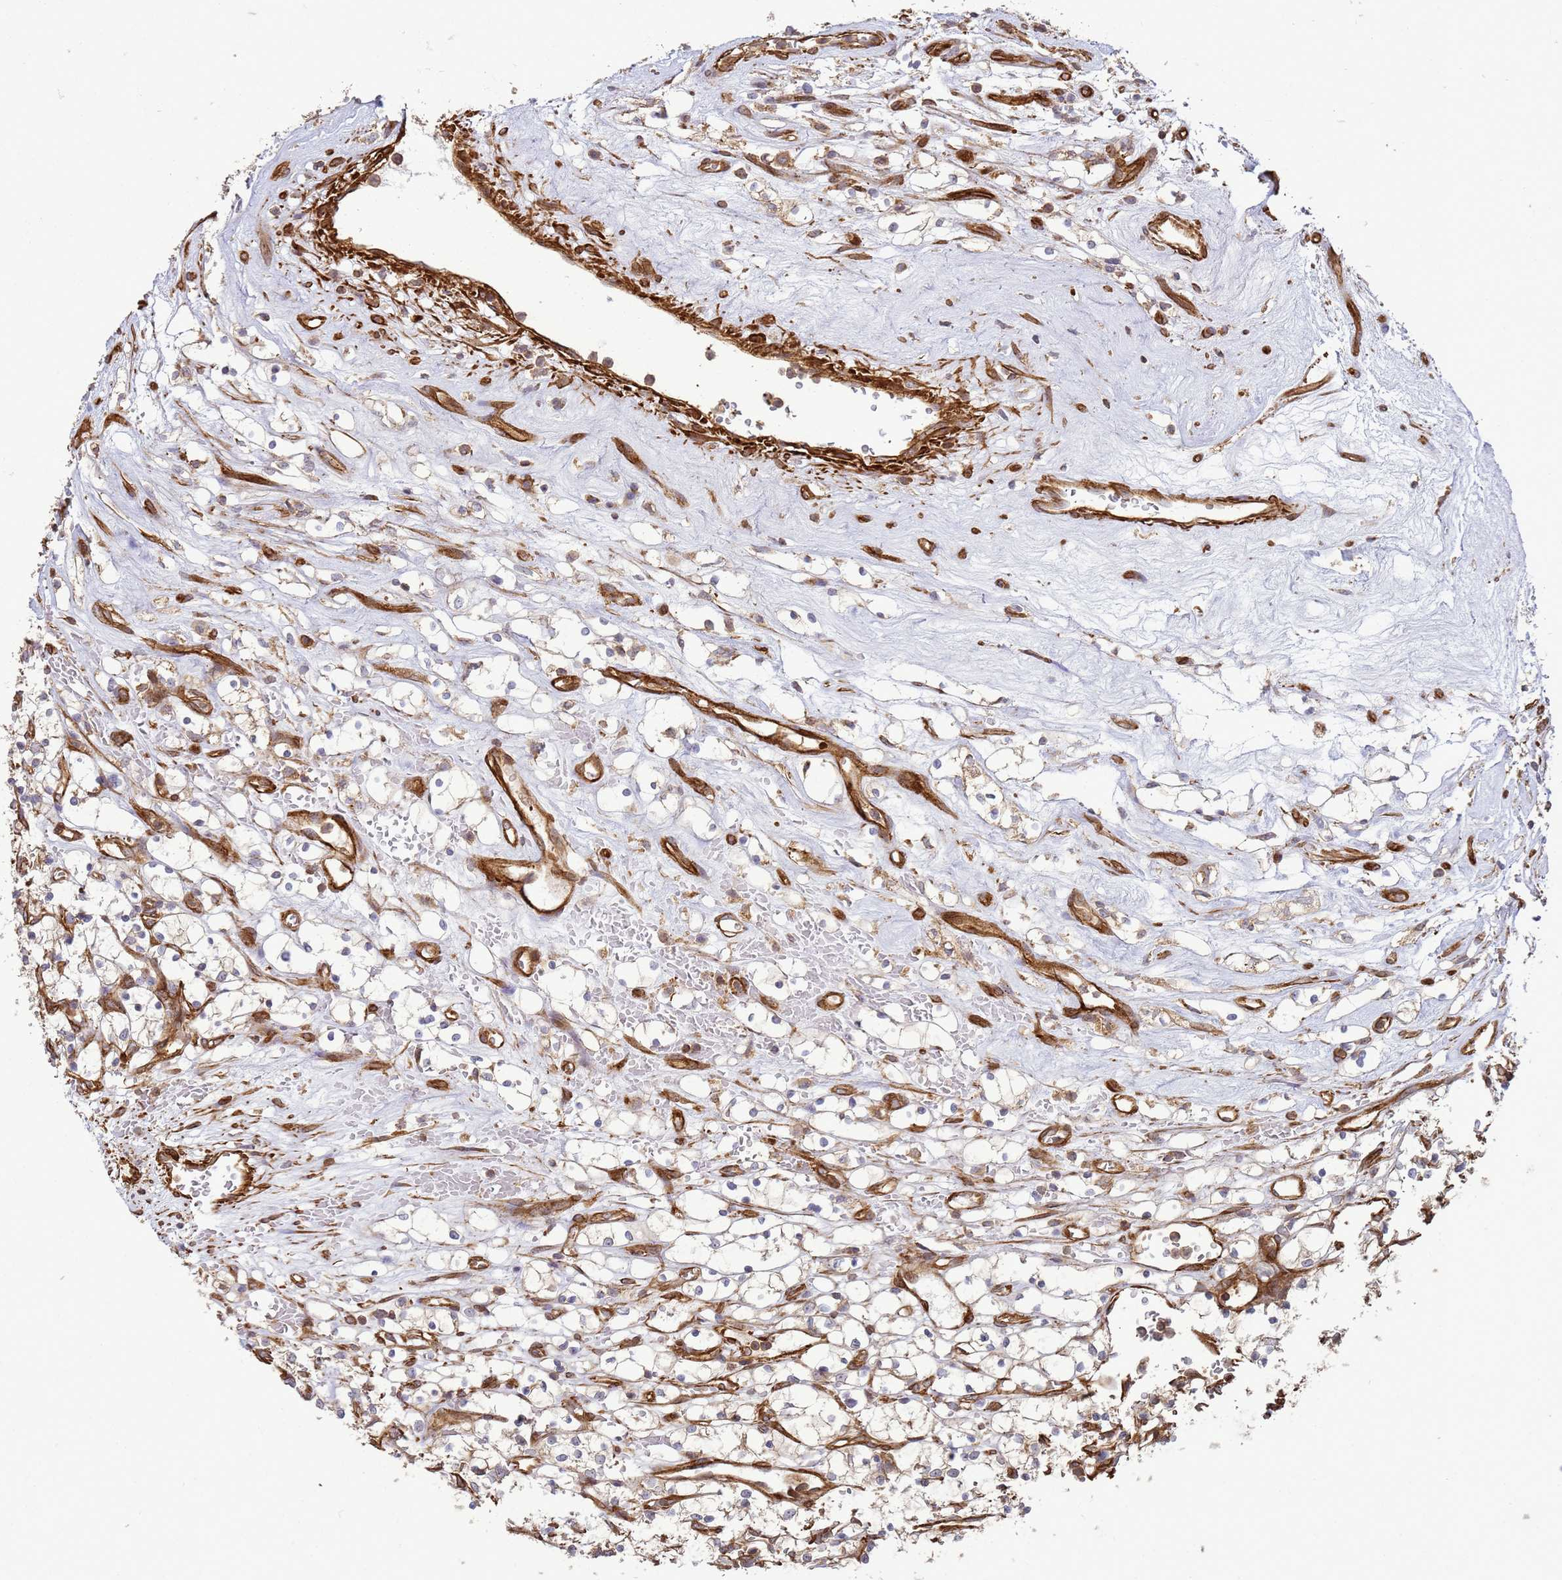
{"staining": {"intensity": "weak", "quantity": ">75%", "location": "cytoplasmic/membranous"}, "tissue": "renal cancer", "cell_type": "Tumor cells", "image_type": "cancer", "snomed": [{"axis": "morphology", "description": "Adenocarcinoma, NOS"}, {"axis": "topography", "description": "Kidney"}], "caption": "Approximately >75% of tumor cells in renal adenocarcinoma show weak cytoplasmic/membranous protein expression as visualized by brown immunohistochemical staining.", "gene": "CNOT1", "patient": {"sex": "female", "age": 69}}